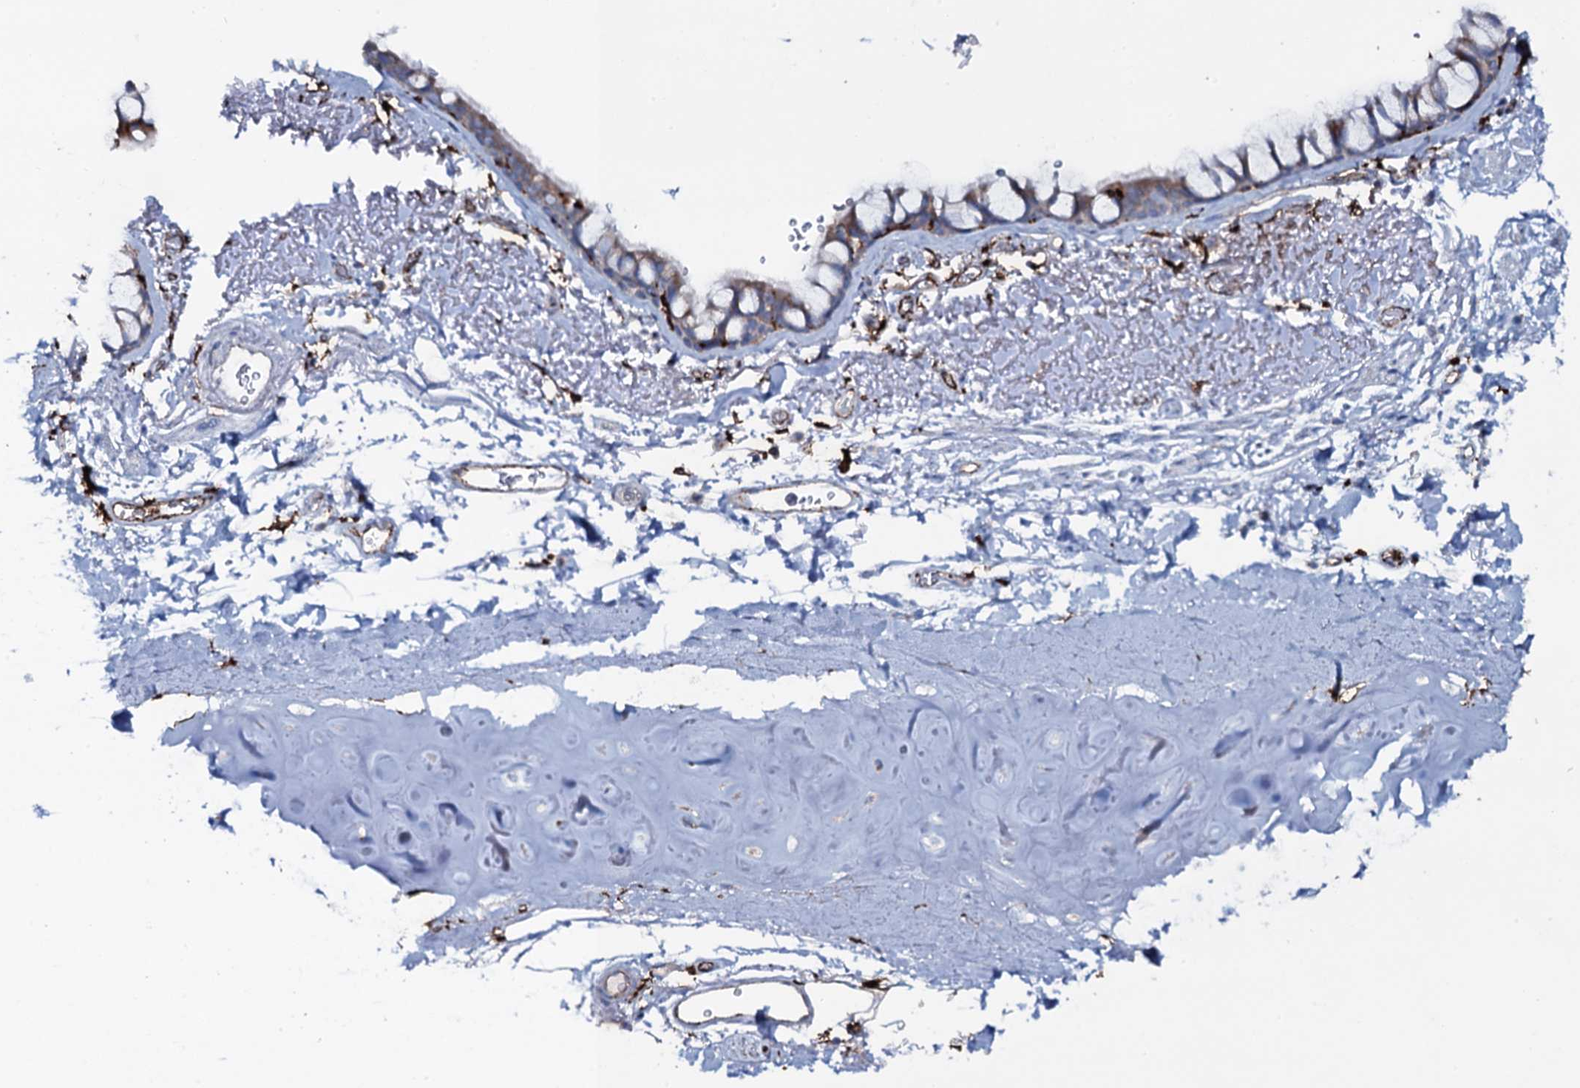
{"staining": {"intensity": "weak", "quantity": ">75%", "location": "cytoplasmic/membranous"}, "tissue": "bronchus", "cell_type": "Respiratory epithelial cells", "image_type": "normal", "snomed": [{"axis": "morphology", "description": "Normal tissue, NOS"}, {"axis": "topography", "description": "Bronchus"}], "caption": "Immunohistochemistry staining of unremarkable bronchus, which displays low levels of weak cytoplasmic/membranous expression in approximately >75% of respiratory epithelial cells indicating weak cytoplasmic/membranous protein positivity. The staining was performed using DAB (3,3'-diaminobenzidine) (brown) for protein detection and nuclei were counterstained in hematoxylin (blue).", "gene": "OSBPL2", "patient": {"sex": "male", "age": 65}}